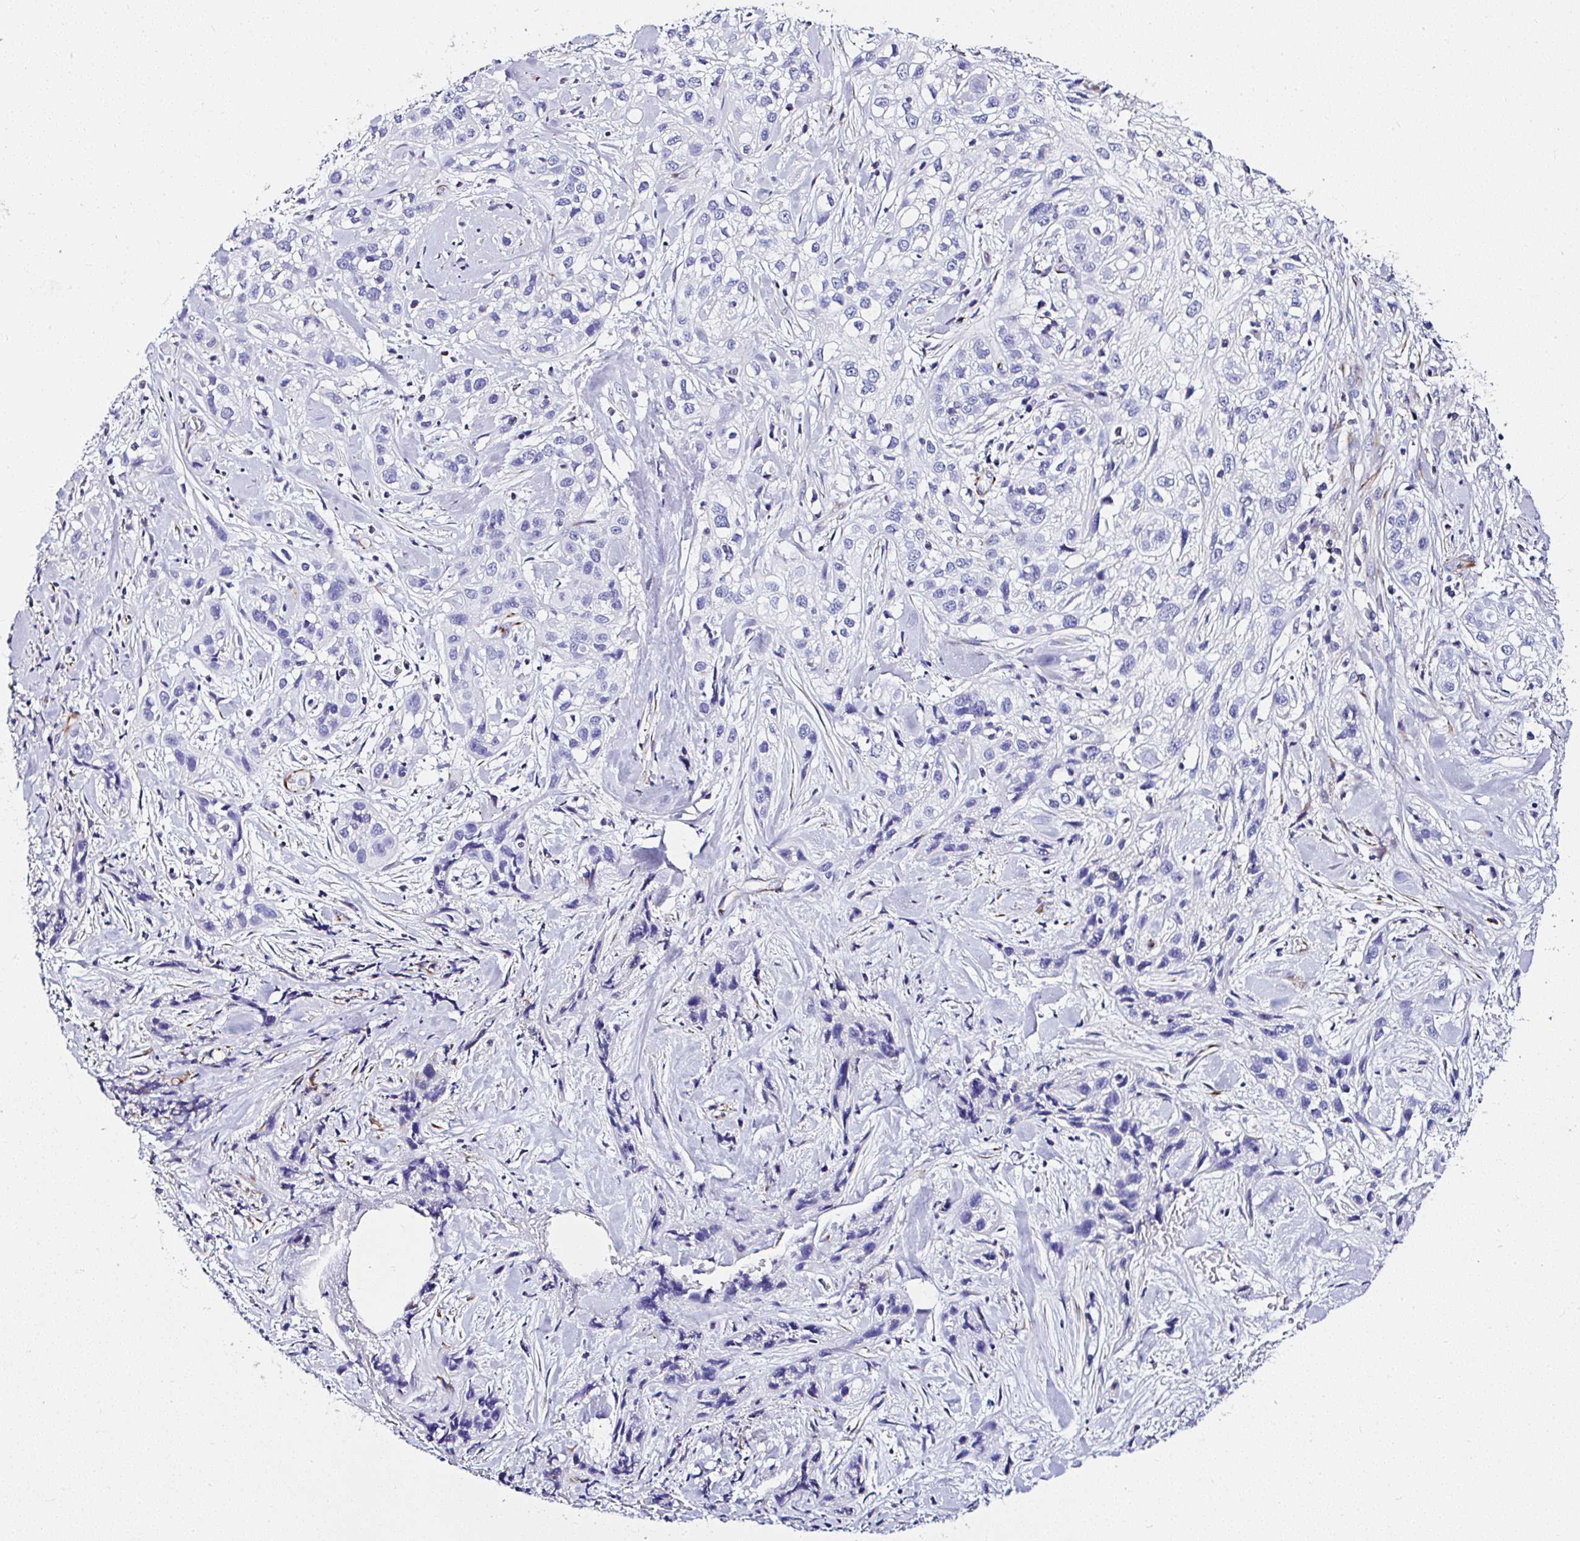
{"staining": {"intensity": "negative", "quantity": "none", "location": "none"}, "tissue": "skin cancer", "cell_type": "Tumor cells", "image_type": "cancer", "snomed": [{"axis": "morphology", "description": "Squamous cell carcinoma, NOS"}, {"axis": "topography", "description": "Skin"}], "caption": "Skin cancer (squamous cell carcinoma) stained for a protein using immunohistochemistry (IHC) demonstrates no positivity tumor cells.", "gene": "DEPDC5", "patient": {"sex": "male", "age": 82}}